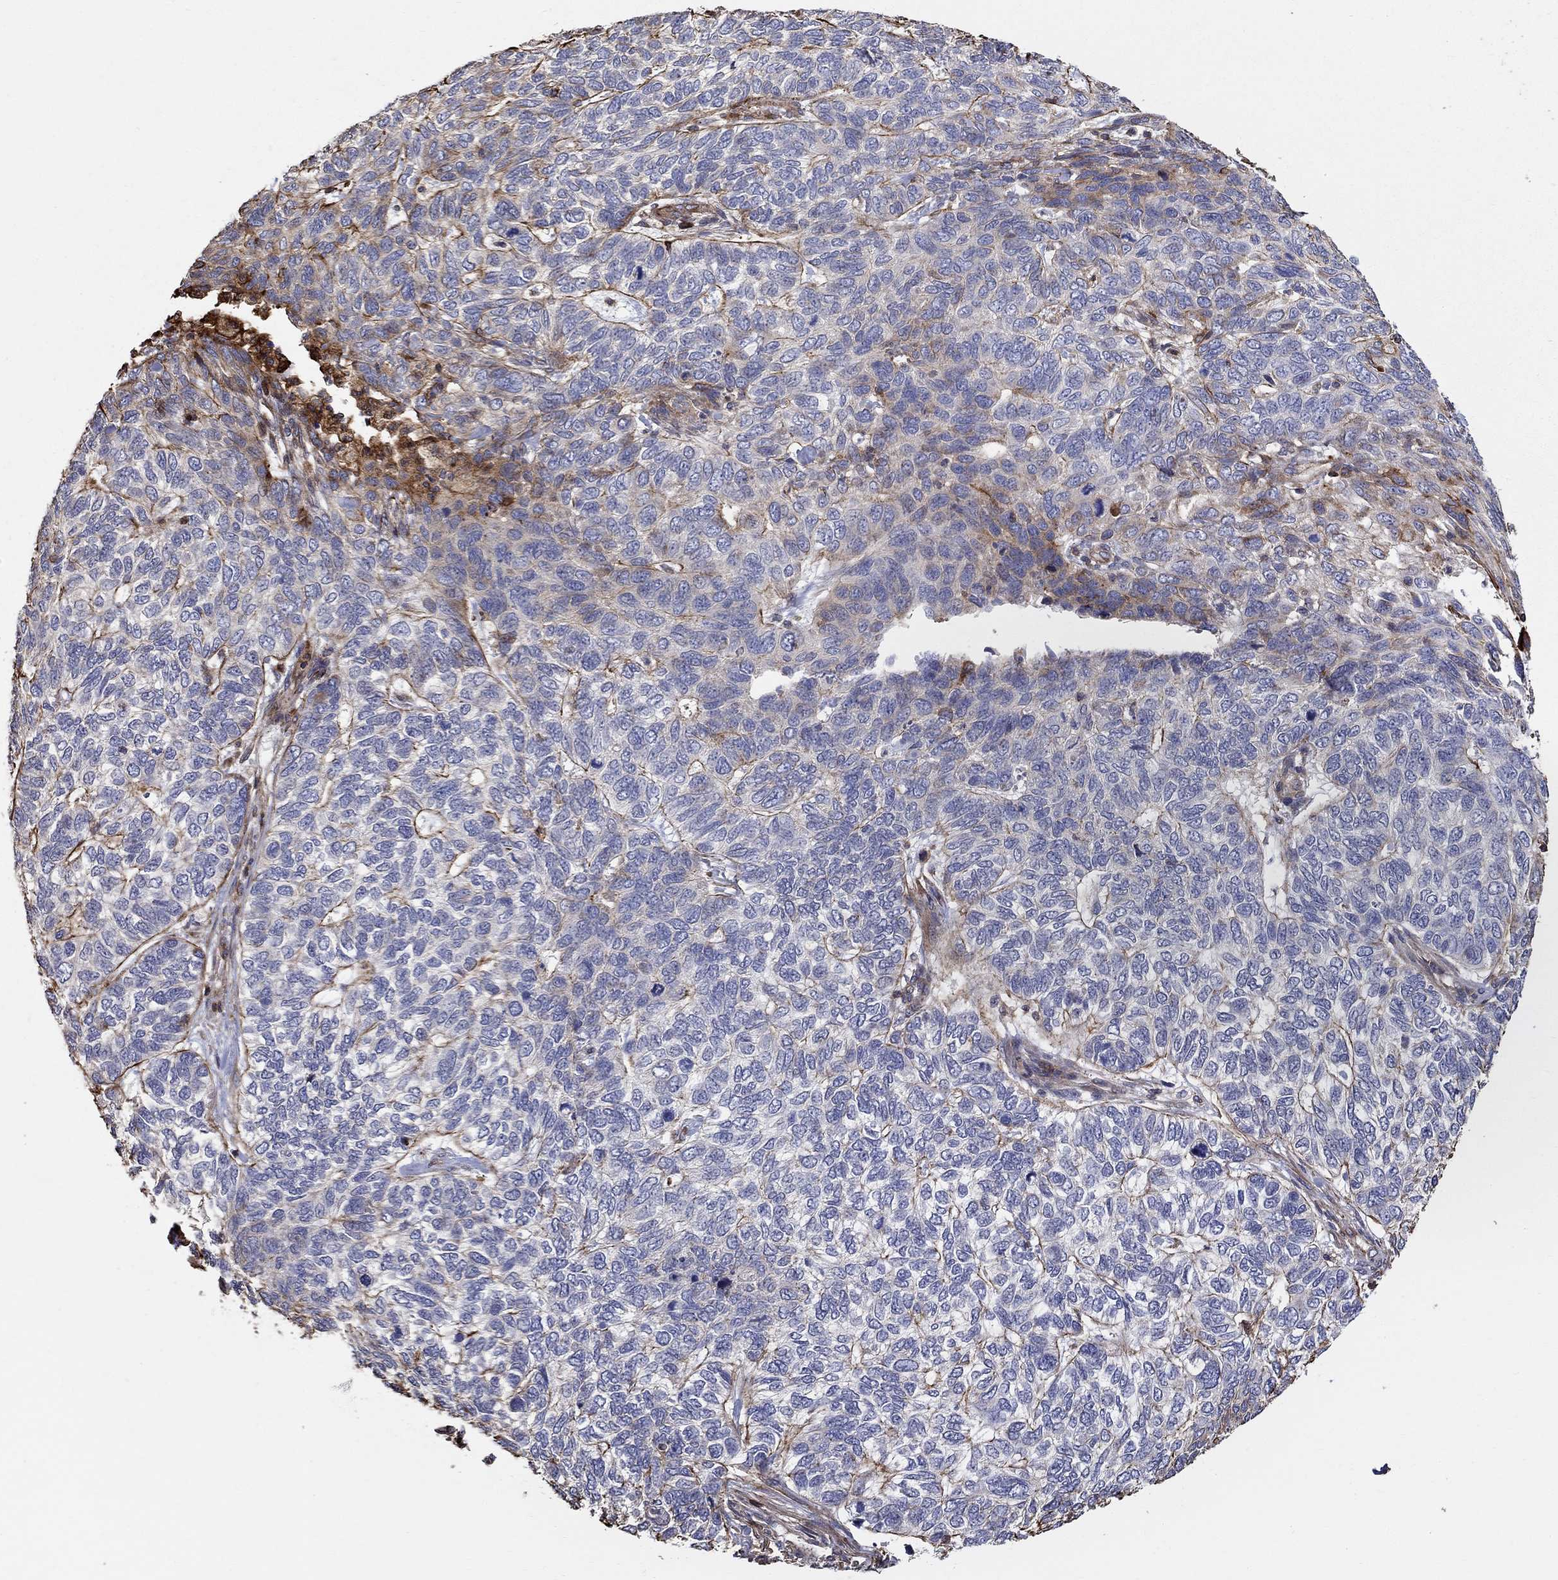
{"staining": {"intensity": "strong", "quantity": "<25%", "location": "cytoplasmic/membranous"}, "tissue": "skin cancer", "cell_type": "Tumor cells", "image_type": "cancer", "snomed": [{"axis": "morphology", "description": "Basal cell carcinoma"}, {"axis": "topography", "description": "Skin"}], "caption": "Immunohistochemistry histopathology image of neoplastic tissue: skin cancer stained using immunohistochemistry (IHC) exhibits medium levels of strong protein expression localized specifically in the cytoplasmic/membranous of tumor cells, appearing as a cytoplasmic/membranous brown color.", "gene": "NPHP1", "patient": {"sex": "female", "age": 65}}